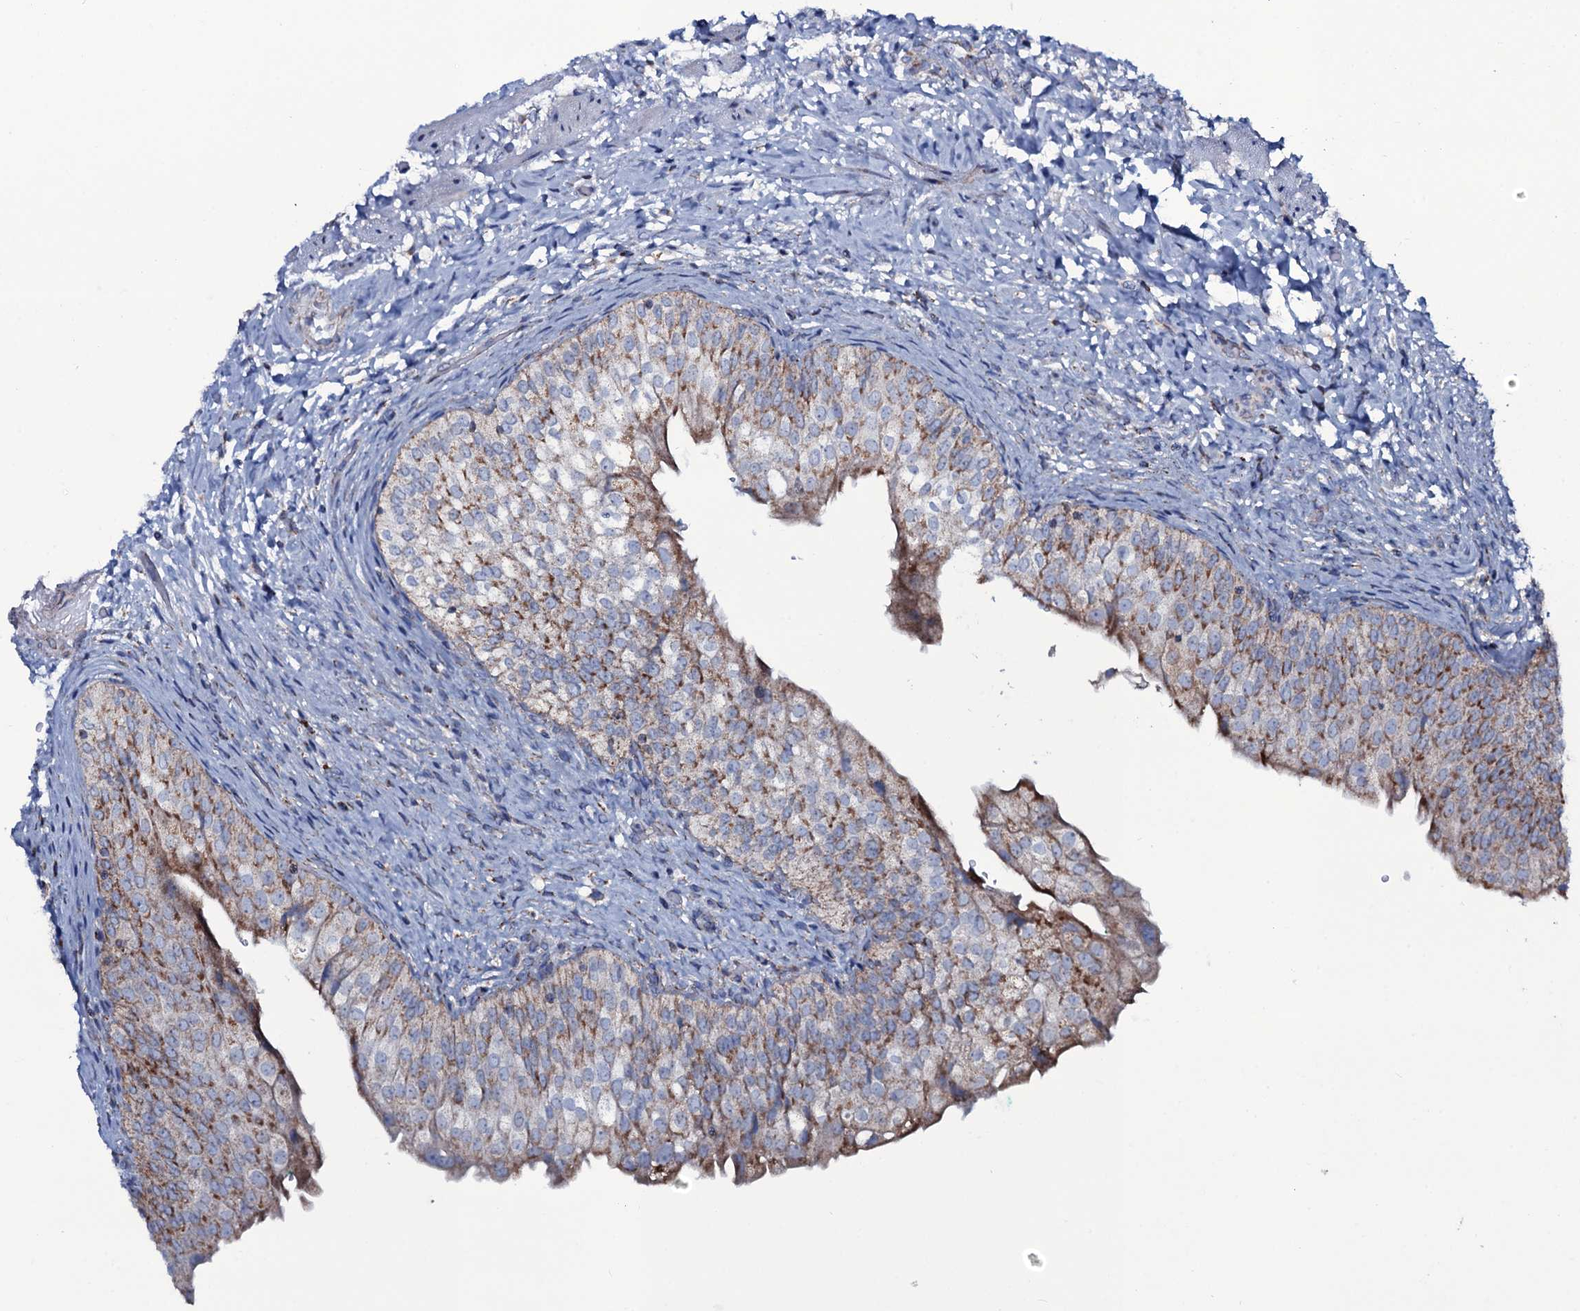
{"staining": {"intensity": "strong", "quantity": "25%-75%", "location": "cytoplasmic/membranous"}, "tissue": "urinary bladder", "cell_type": "Urothelial cells", "image_type": "normal", "snomed": [{"axis": "morphology", "description": "Normal tissue, NOS"}, {"axis": "topography", "description": "Urinary bladder"}], "caption": "Protein staining reveals strong cytoplasmic/membranous positivity in about 25%-75% of urothelial cells in normal urinary bladder.", "gene": "MRPS35", "patient": {"sex": "male", "age": 55}}